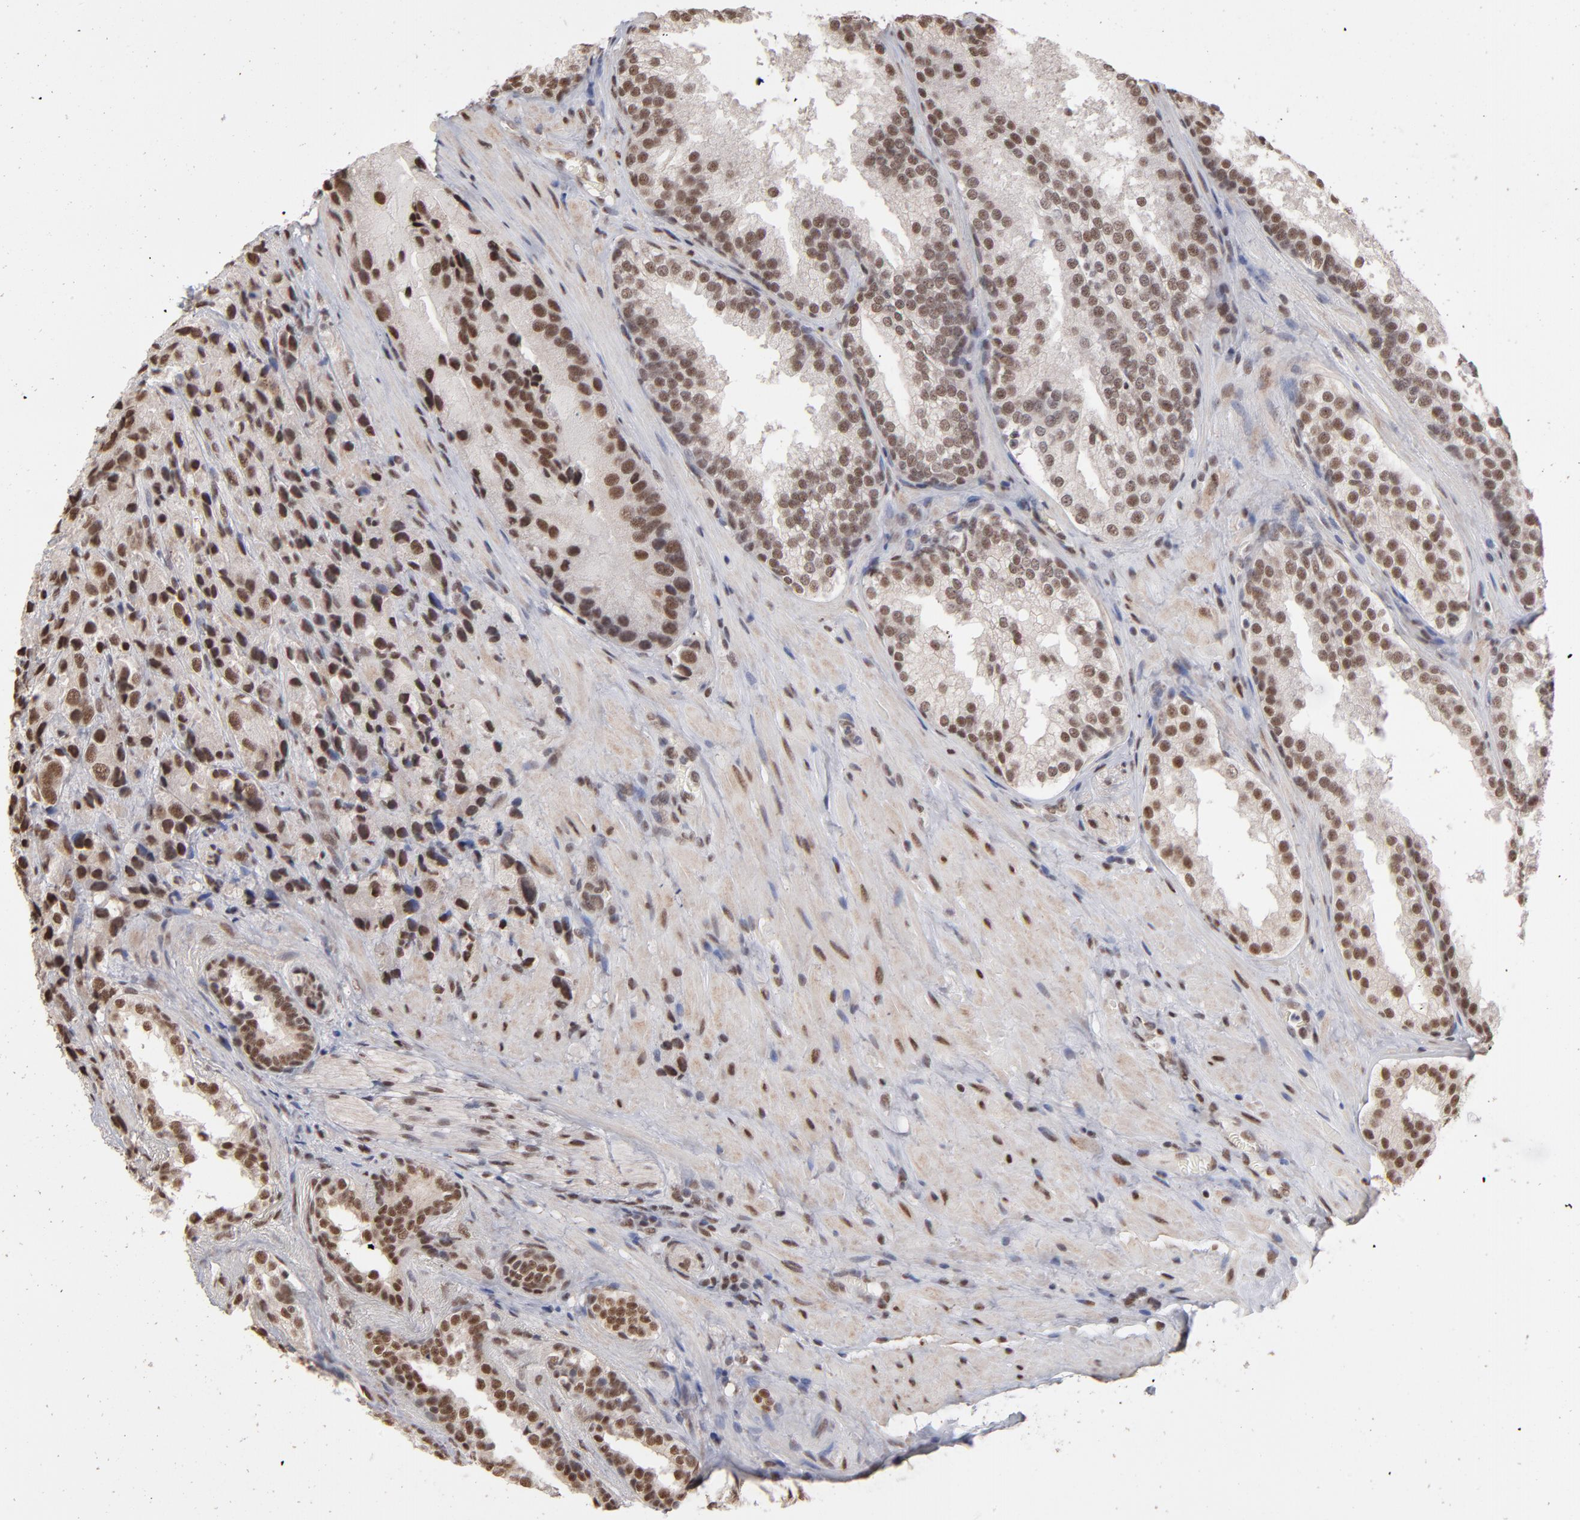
{"staining": {"intensity": "strong", "quantity": ">75%", "location": "cytoplasmic/membranous,nuclear"}, "tissue": "prostate cancer", "cell_type": "Tumor cells", "image_type": "cancer", "snomed": [{"axis": "morphology", "description": "Adenocarcinoma, High grade"}, {"axis": "topography", "description": "Prostate"}], "caption": "Human prostate cancer stained with a brown dye displays strong cytoplasmic/membranous and nuclear positive staining in about >75% of tumor cells.", "gene": "ZNF3", "patient": {"sex": "male", "age": 70}}